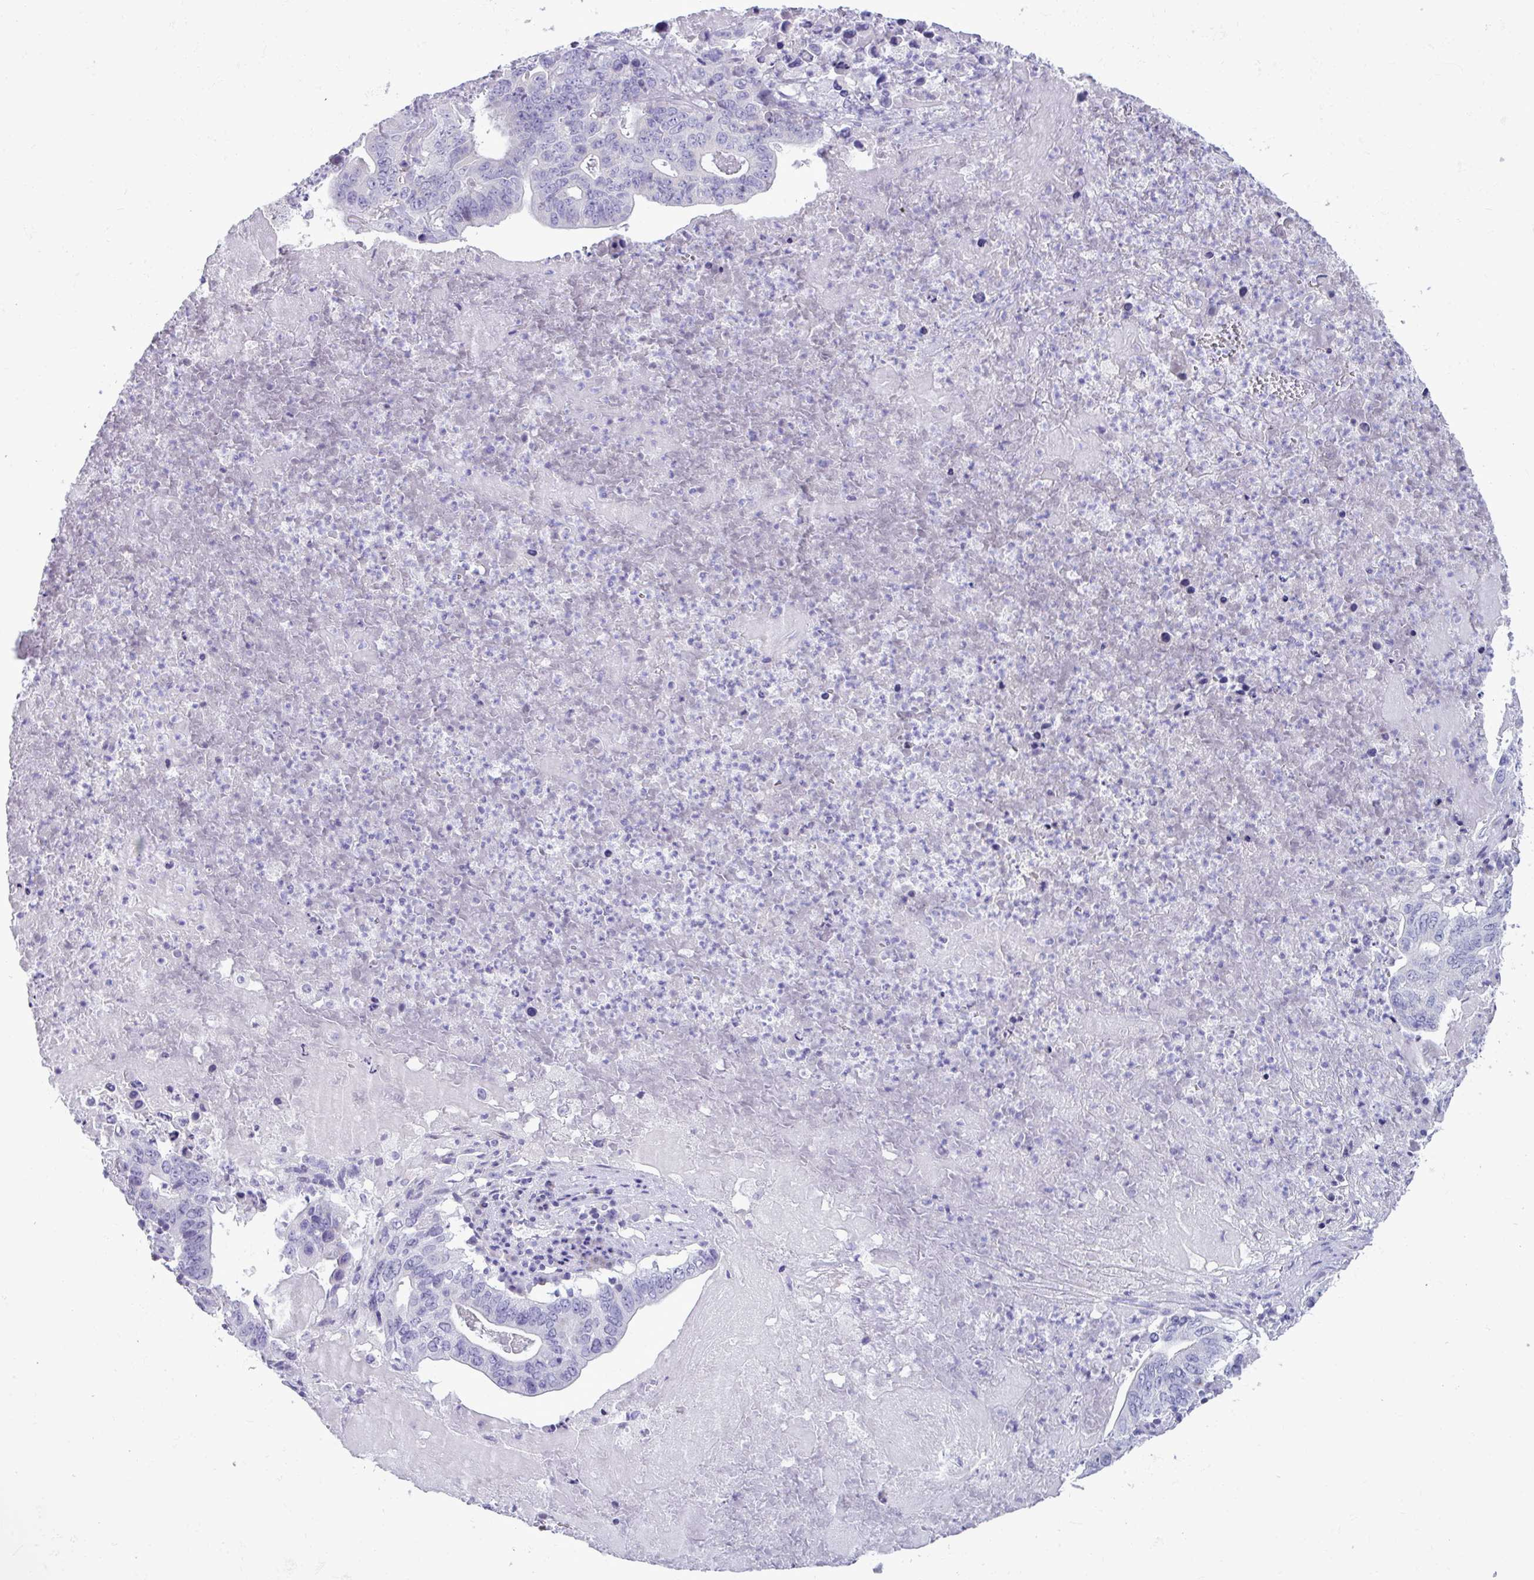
{"staining": {"intensity": "negative", "quantity": "none", "location": "none"}, "tissue": "lung cancer", "cell_type": "Tumor cells", "image_type": "cancer", "snomed": [{"axis": "morphology", "description": "Adenocarcinoma, NOS"}, {"axis": "topography", "description": "Lung"}], "caption": "Tumor cells show no significant protein expression in lung adenocarcinoma. (Stains: DAB (3,3'-diaminobenzidine) immunohistochemistry with hematoxylin counter stain, Microscopy: brightfield microscopy at high magnification).", "gene": "STIMATE", "patient": {"sex": "female", "age": 60}}